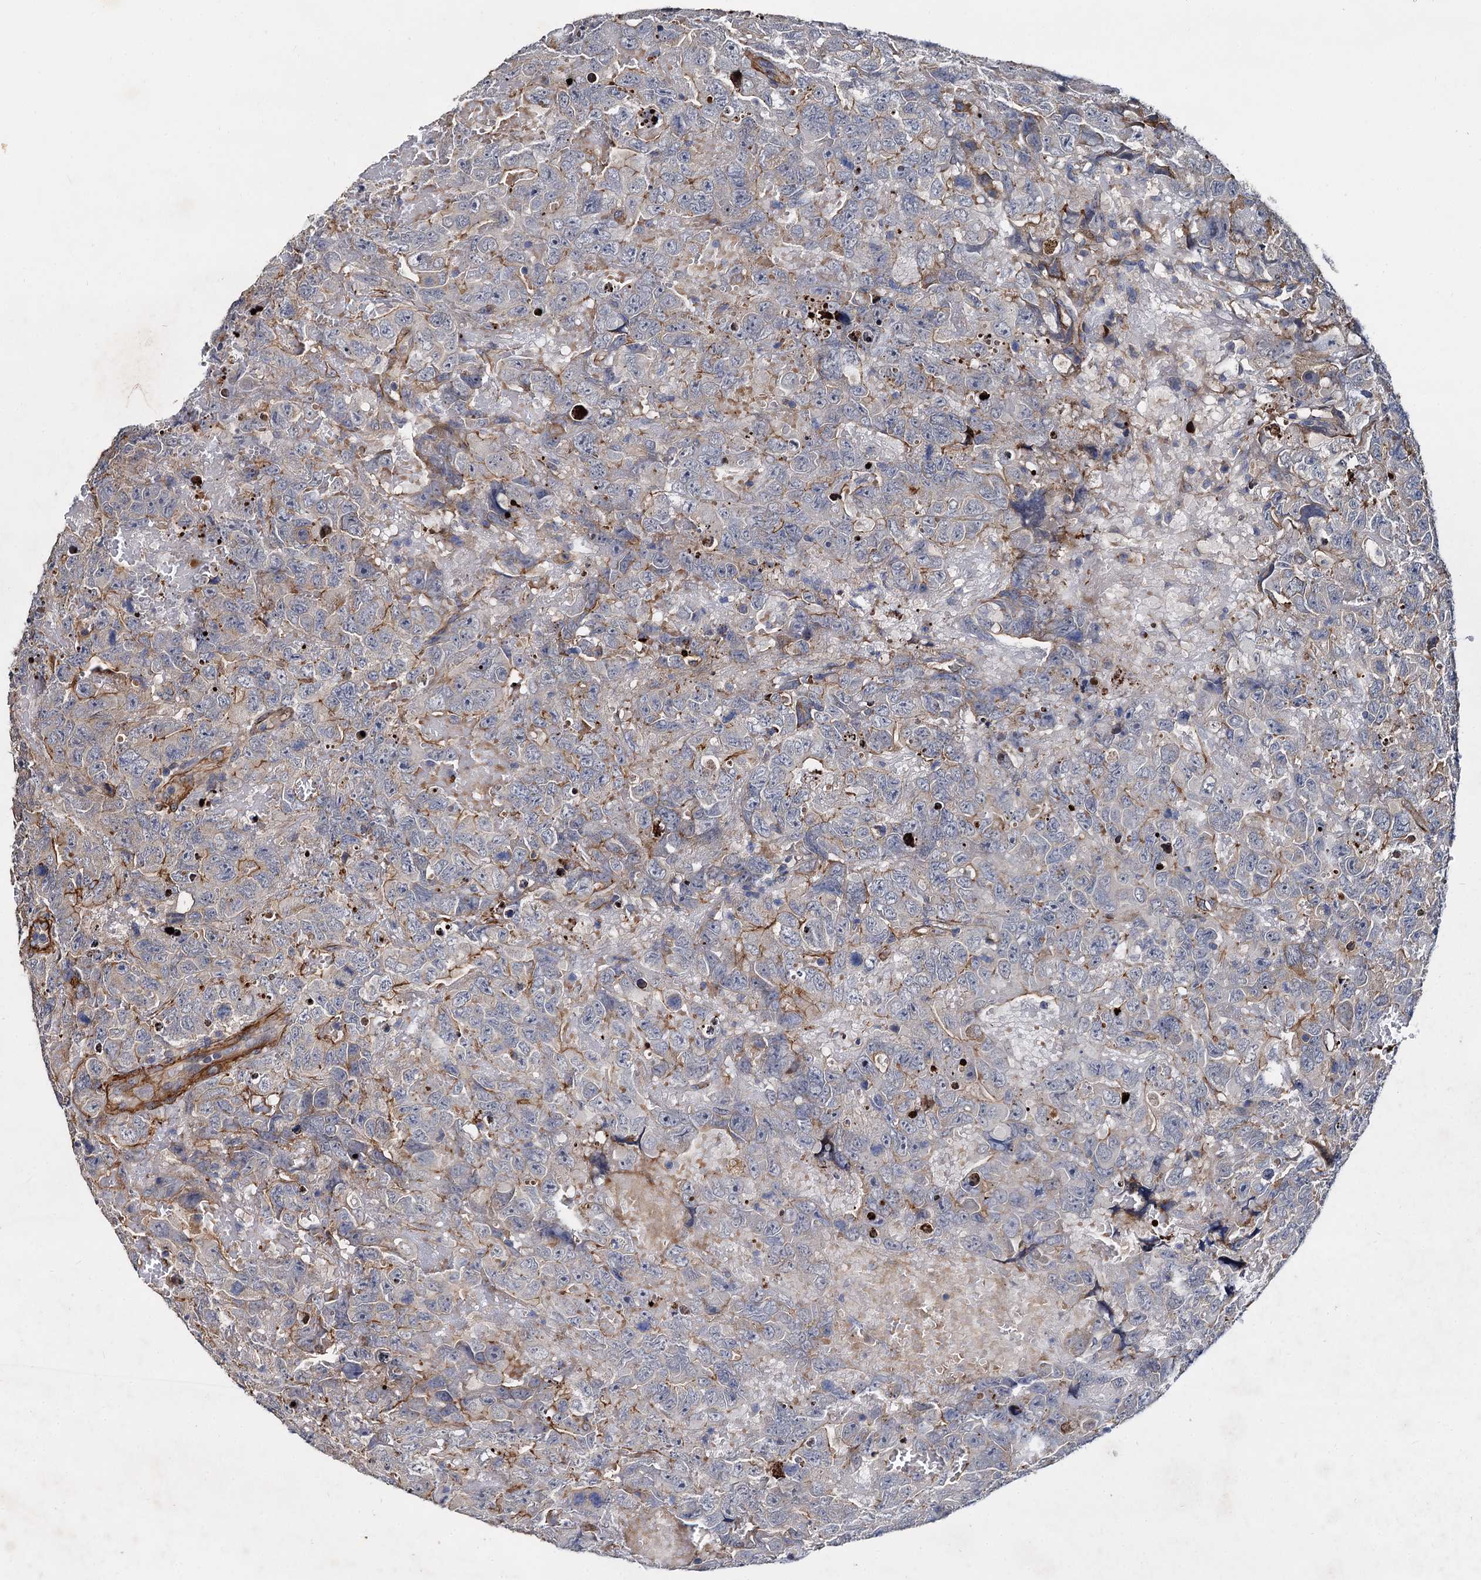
{"staining": {"intensity": "moderate", "quantity": "<25%", "location": "cytoplasmic/membranous"}, "tissue": "testis cancer", "cell_type": "Tumor cells", "image_type": "cancer", "snomed": [{"axis": "morphology", "description": "Carcinoma, Embryonal, NOS"}, {"axis": "topography", "description": "Testis"}], "caption": "An IHC photomicrograph of neoplastic tissue is shown. Protein staining in brown labels moderate cytoplasmic/membranous positivity in testis embryonal carcinoma within tumor cells.", "gene": "ISM2", "patient": {"sex": "male", "age": 45}}